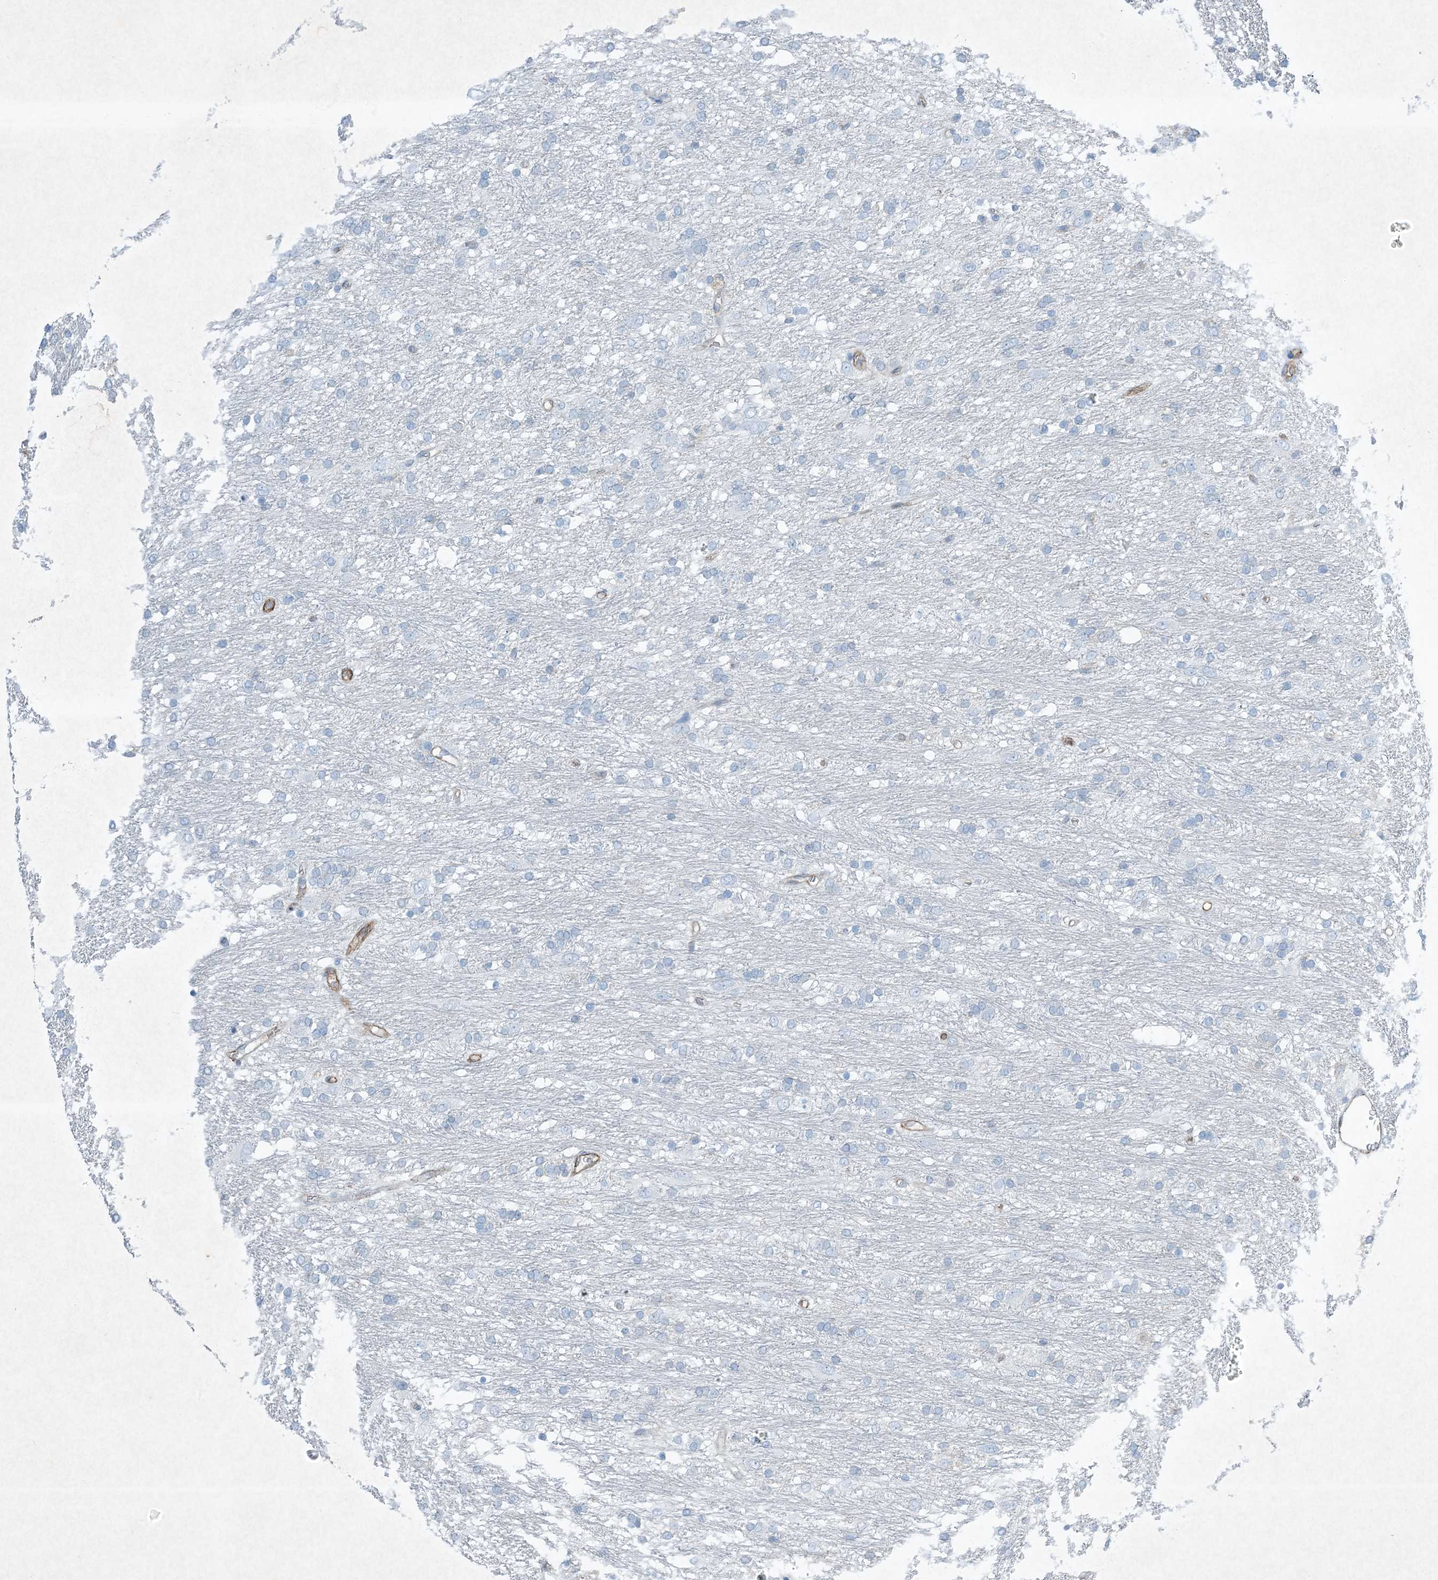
{"staining": {"intensity": "negative", "quantity": "none", "location": "none"}, "tissue": "glioma", "cell_type": "Tumor cells", "image_type": "cancer", "snomed": [{"axis": "morphology", "description": "Glioma, malignant, Low grade"}, {"axis": "topography", "description": "Brain"}], "caption": "The micrograph exhibits no significant positivity in tumor cells of glioma.", "gene": "PGM5", "patient": {"sex": "male", "age": 77}}